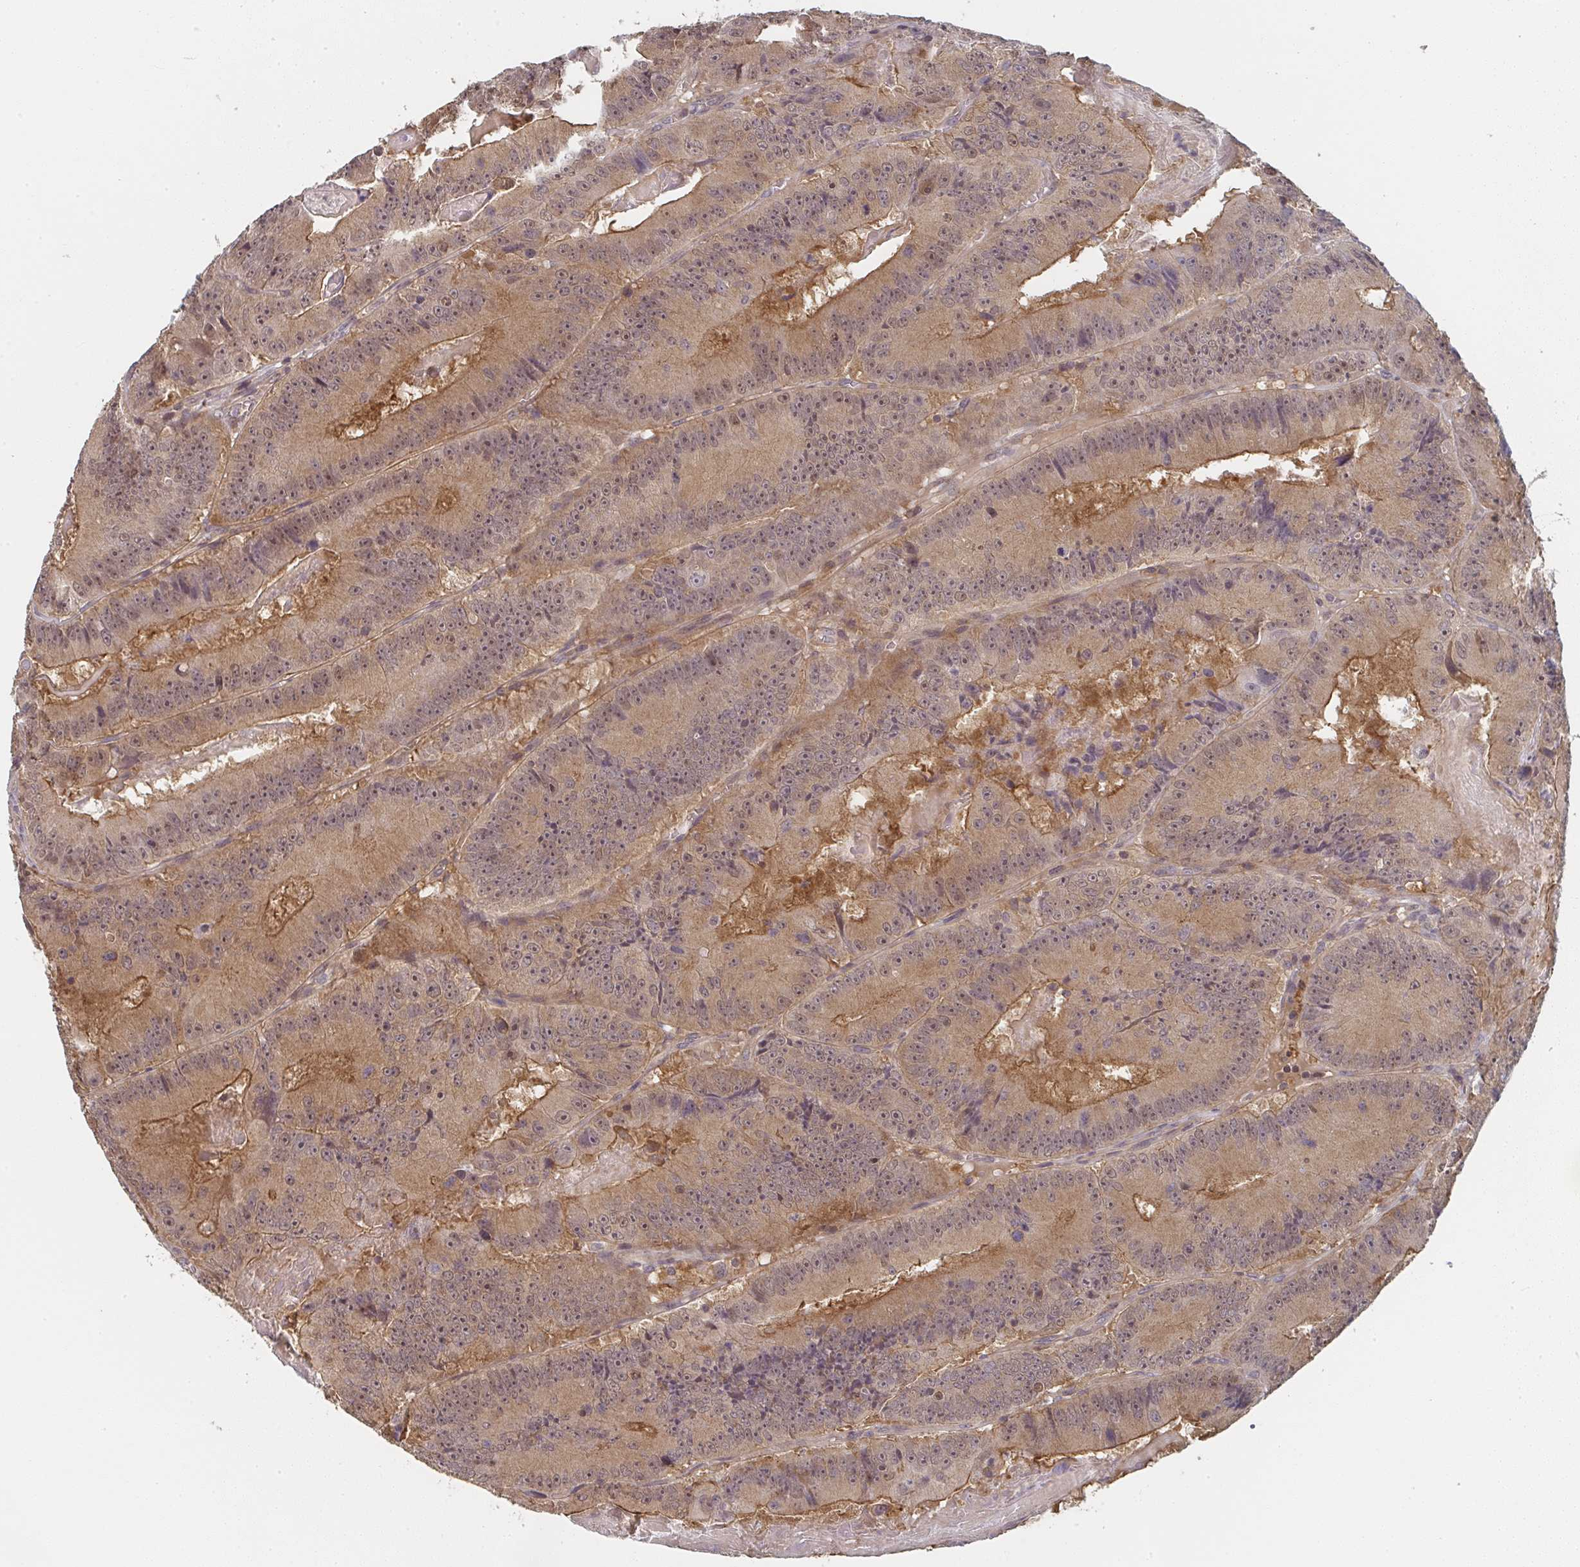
{"staining": {"intensity": "moderate", "quantity": ">75%", "location": "cytoplasmic/membranous,nuclear"}, "tissue": "colorectal cancer", "cell_type": "Tumor cells", "image_type": "cancer", "snomed": [{"axis": "morphology", "description": "Adenocarcinoma, NOS"}, {"axis": "topography", "description": "Colon"}], "caption": "Moderate cytoplasmic/membranous and nuclear expression is identified in approximately >75% of tumor cells in colorectal cancer (adenocarcinoma). The staining was performed using DAB (3,3'-diaminobenzidine) to visualize the protein expression in brown, while the nuclei were stained in blue with hematoxylin (Magnification: 20x).", "gene": "RANGRF", "patient": {"sex": "female", "age": 86}}